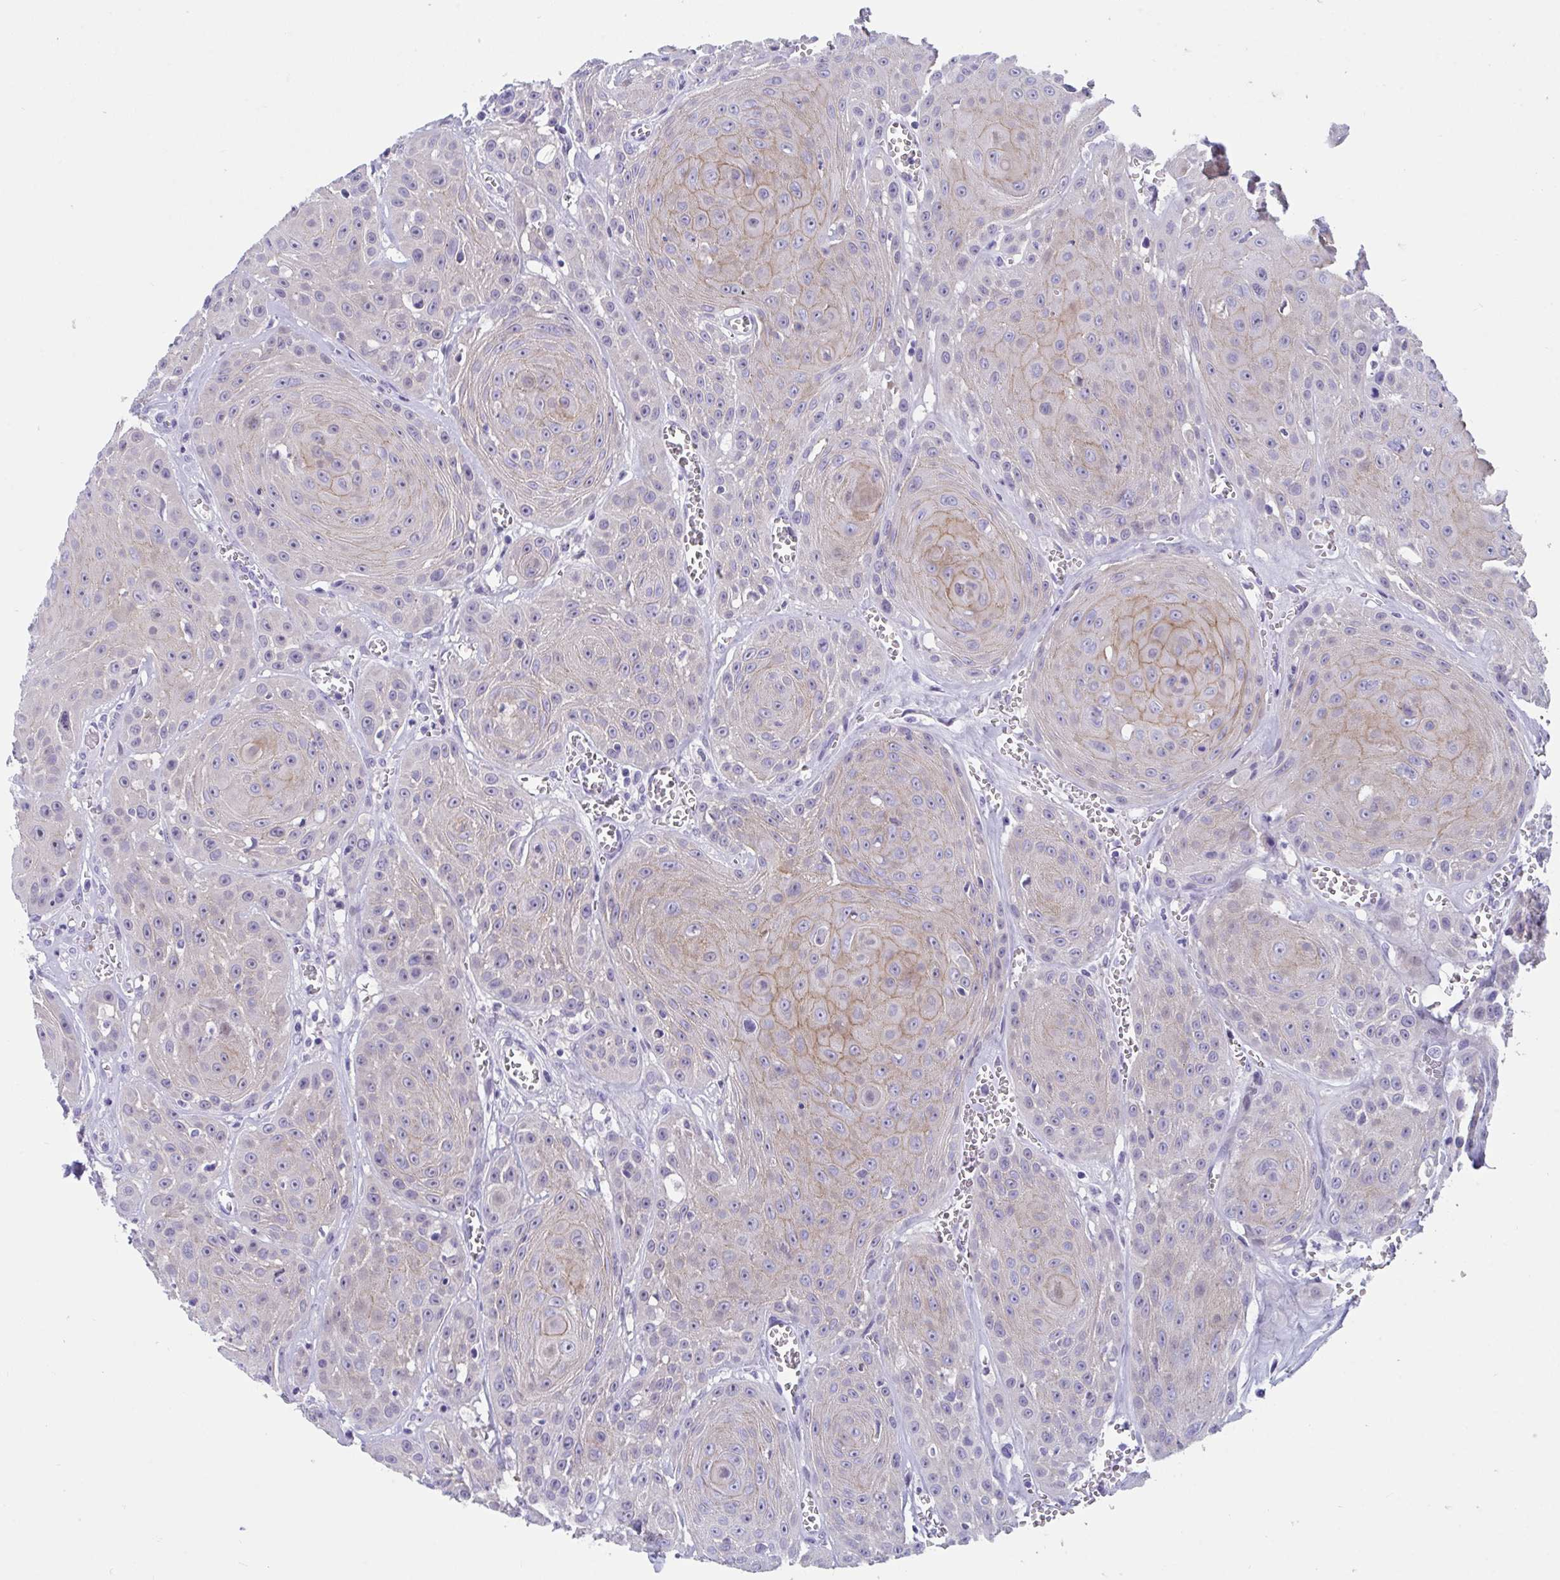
{"staining": {"intensity": "moderate", "quantity": "25%-75%", "location": "cytoplasmic/membranous"}, "tissue": "head and neck cancer", "cell_type": "Tumor cells", "image_type": "cancer", "snomed": [{"axis": "morphology", "description": "Squamous cell carcinoma, NOS"}, {"axis": "topography", "description": "Oral tissue"}, {"axis": "topography", "description": "Head-Neck"}], "caption": "Head and neck cancer (squamous cell carcinoma) tissue exhibits moderate cytoplasmic/membranous staining in approximately 25%-75% of tumor cells, visualized by immunohistochemistry. (Stains: DAB (3,3'-diaminobenzidine) in brown, nuclei in blue, Microscopy: brightfield microscopy at high magnification).", "gene": "TTC30B", "patient": {"sex": "male", "age": 81}}